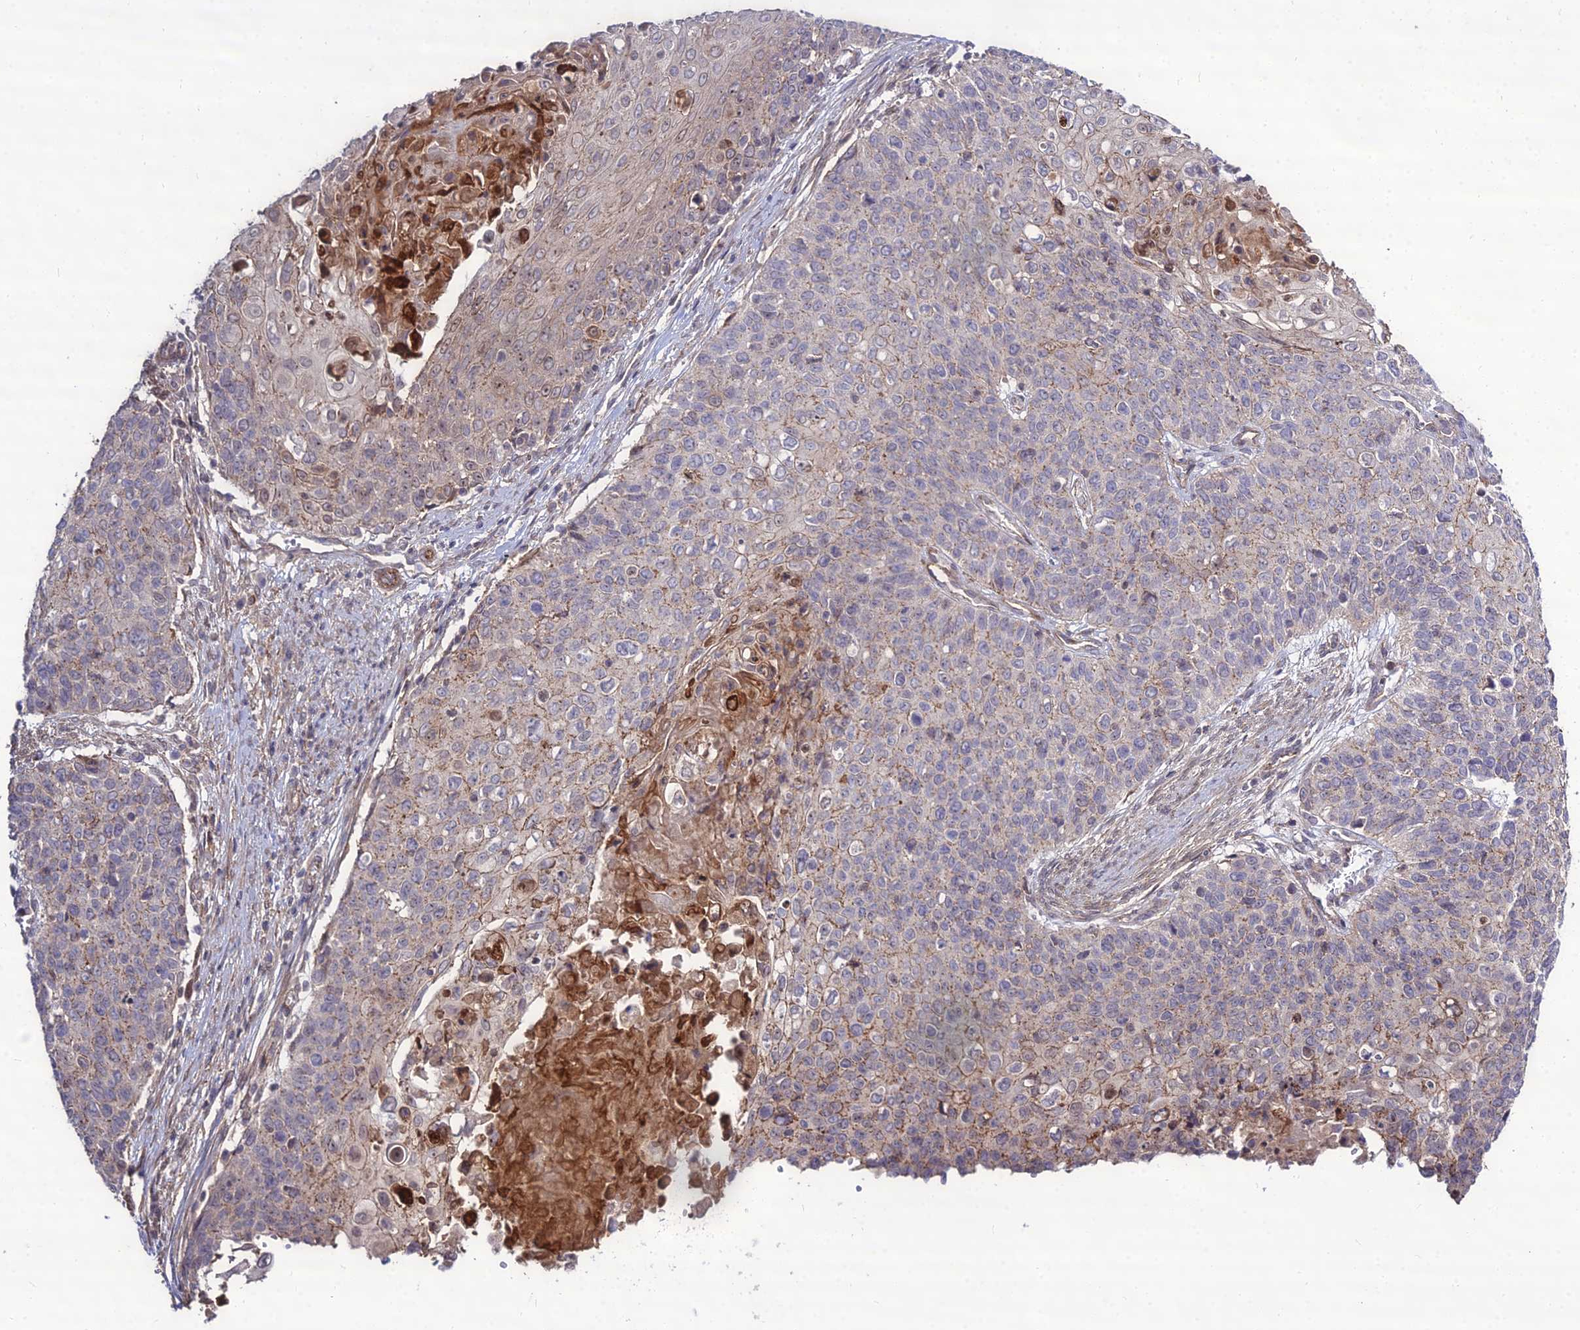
{"staining": {"intensity": "weak", "quantity": "<25%", "location": "cytoplasmic/membranous"}, "tissue": "cervical cancer", "cell_type": "Tumor cells", "image_type": "cancer", "snomed": [{"axis": "morphology", "description": "Squamous cell carcinoma, NOS"}, {"axis": "topography", "description": "Cervix"}], "caption": "High power microscopy photomicrograph of an immunohistochemistry histopathology image of cervical squamous cell carcinoma, revealing no significant expression in tumor cells.", "gene": "TSPYL2", "patient": {"sex": "female", "age": 39}}